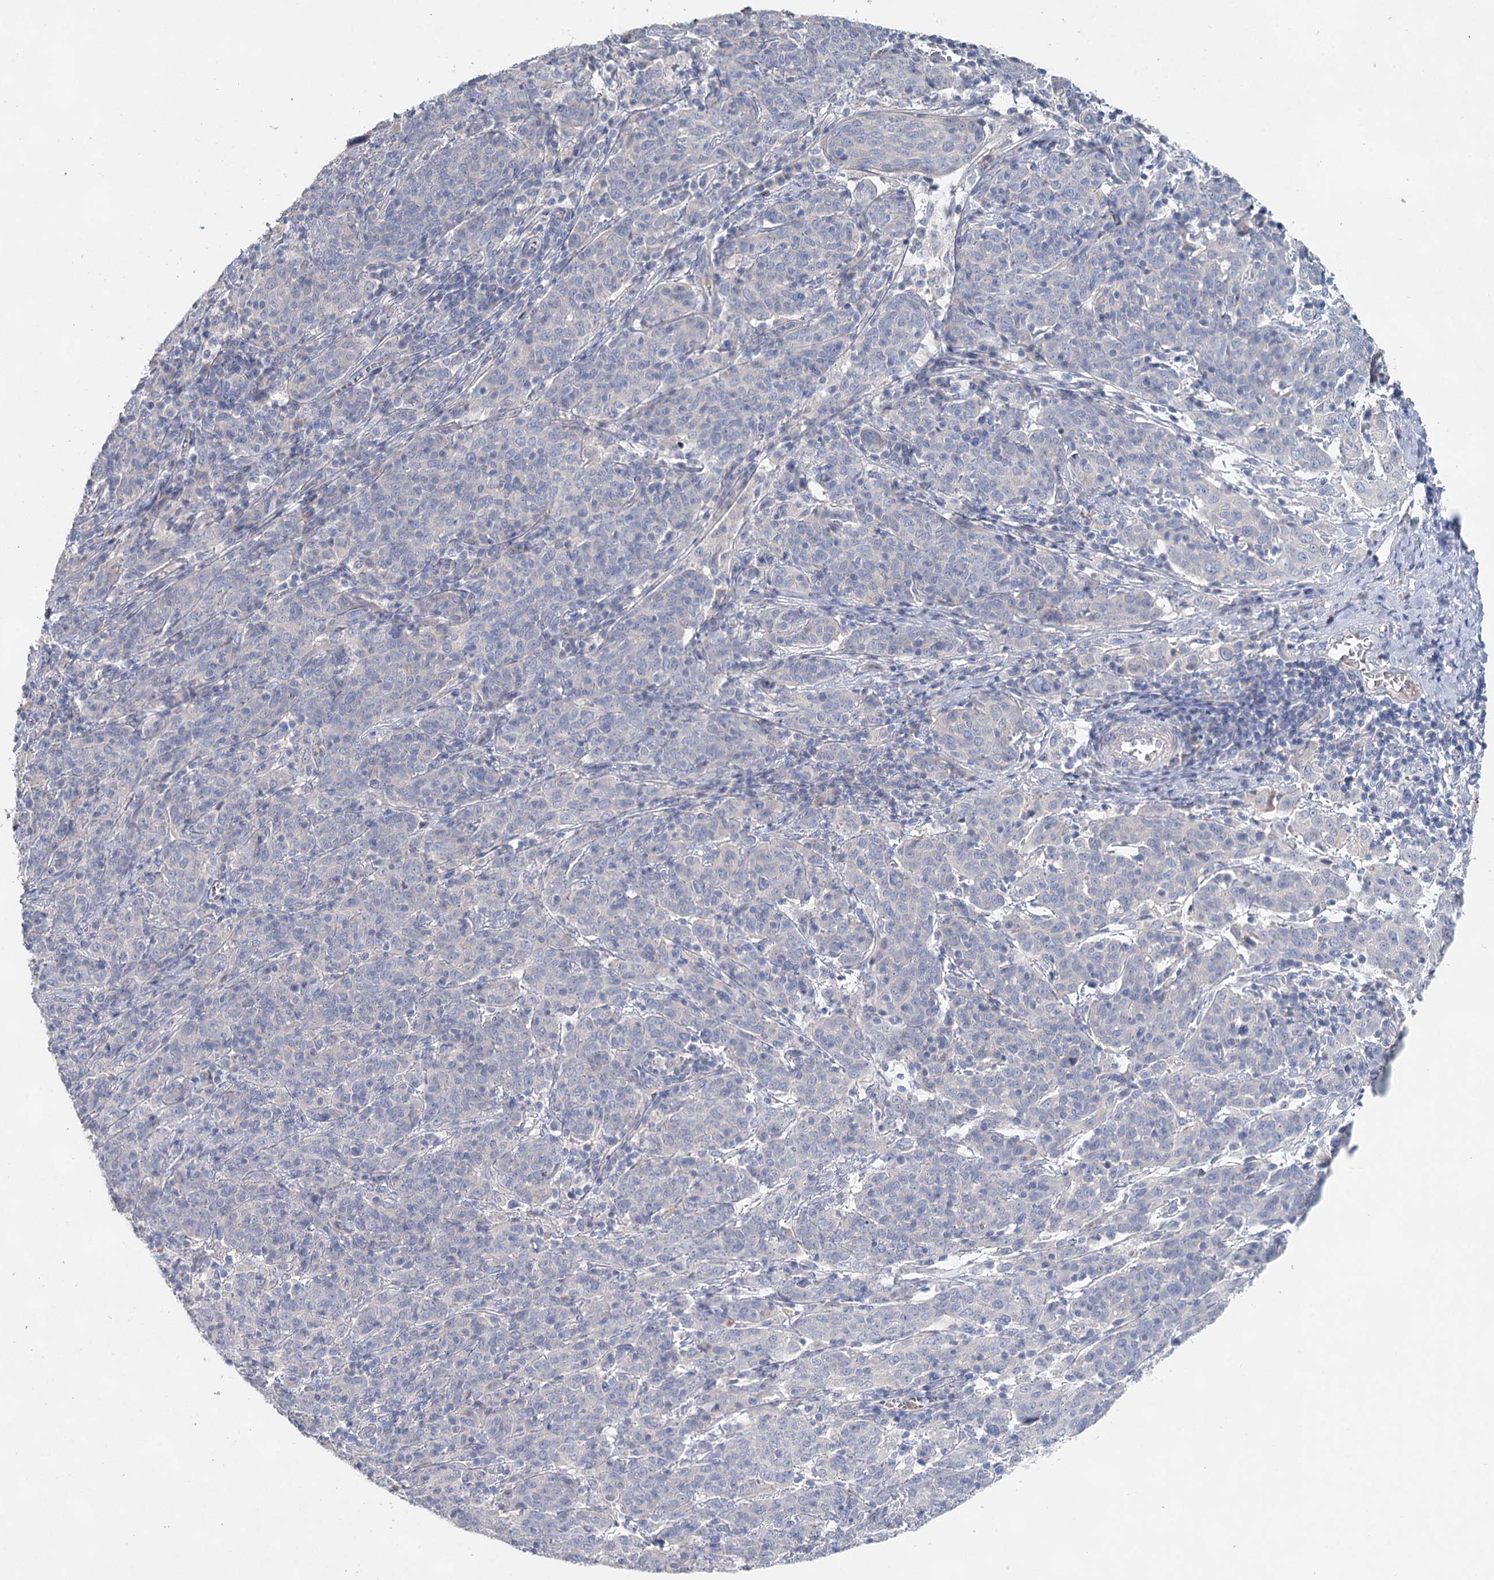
{"staining": {"intensity": "negative", "quantity": "none", "location": "none"}, "tissue": "cervical cancer", "cell_type": "Tumor cells", "image_type": "cancer", "snomed": [{"axis": "morphology", "description": "Squamous cell carcinoma, NOS"}, {"axis": "topography", "description": "Cervix"}], "caption": "The micrograph reveals no staining of tumor cells in cervical cancer (squamous cell carcinoma).", "gene": "MYL6B", "patient": {"sex": "female", "age": 67}}